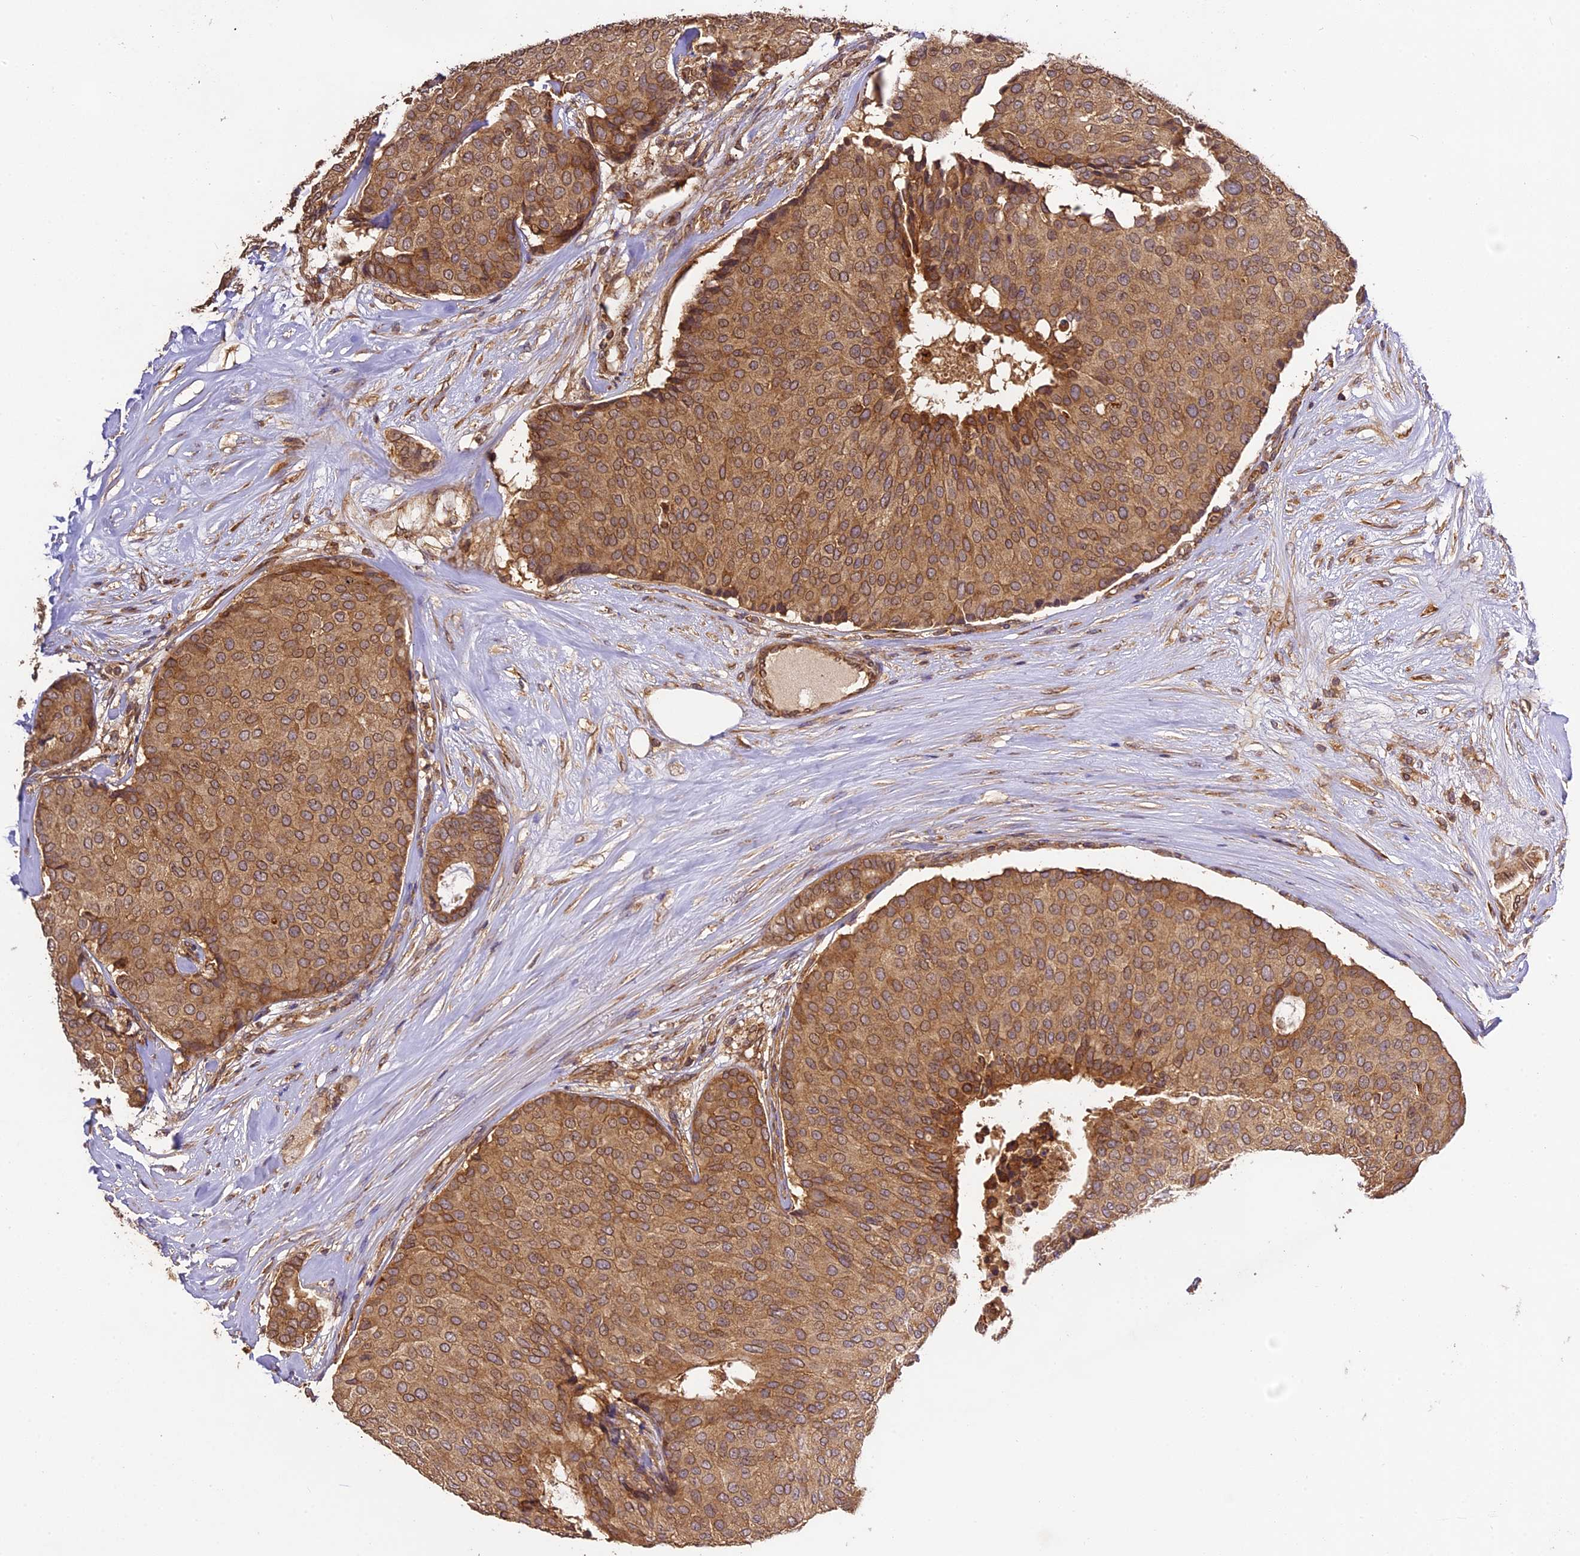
{"staining": {"intensity": "moderate", "quantity": ">75%", "location": "cytoplasmic/membranous"}, "tissue": "breast cancer", "cell_type": "Tumor cells", "image_type": "cancer", "snomed": [{"axis": "morphology", "description": "Duct carcinoma"}, {"axis": "topography", "description": "Breast"}], "caption": "Breast infiltrating ductal carcinoma tissue displays moderate cytoplasmic/membranous staining in about >75% of tumor cells, visualized by immunohistochemistry.", "gene": "BRAP", "patient": {"sex": "female", "age": 75}}